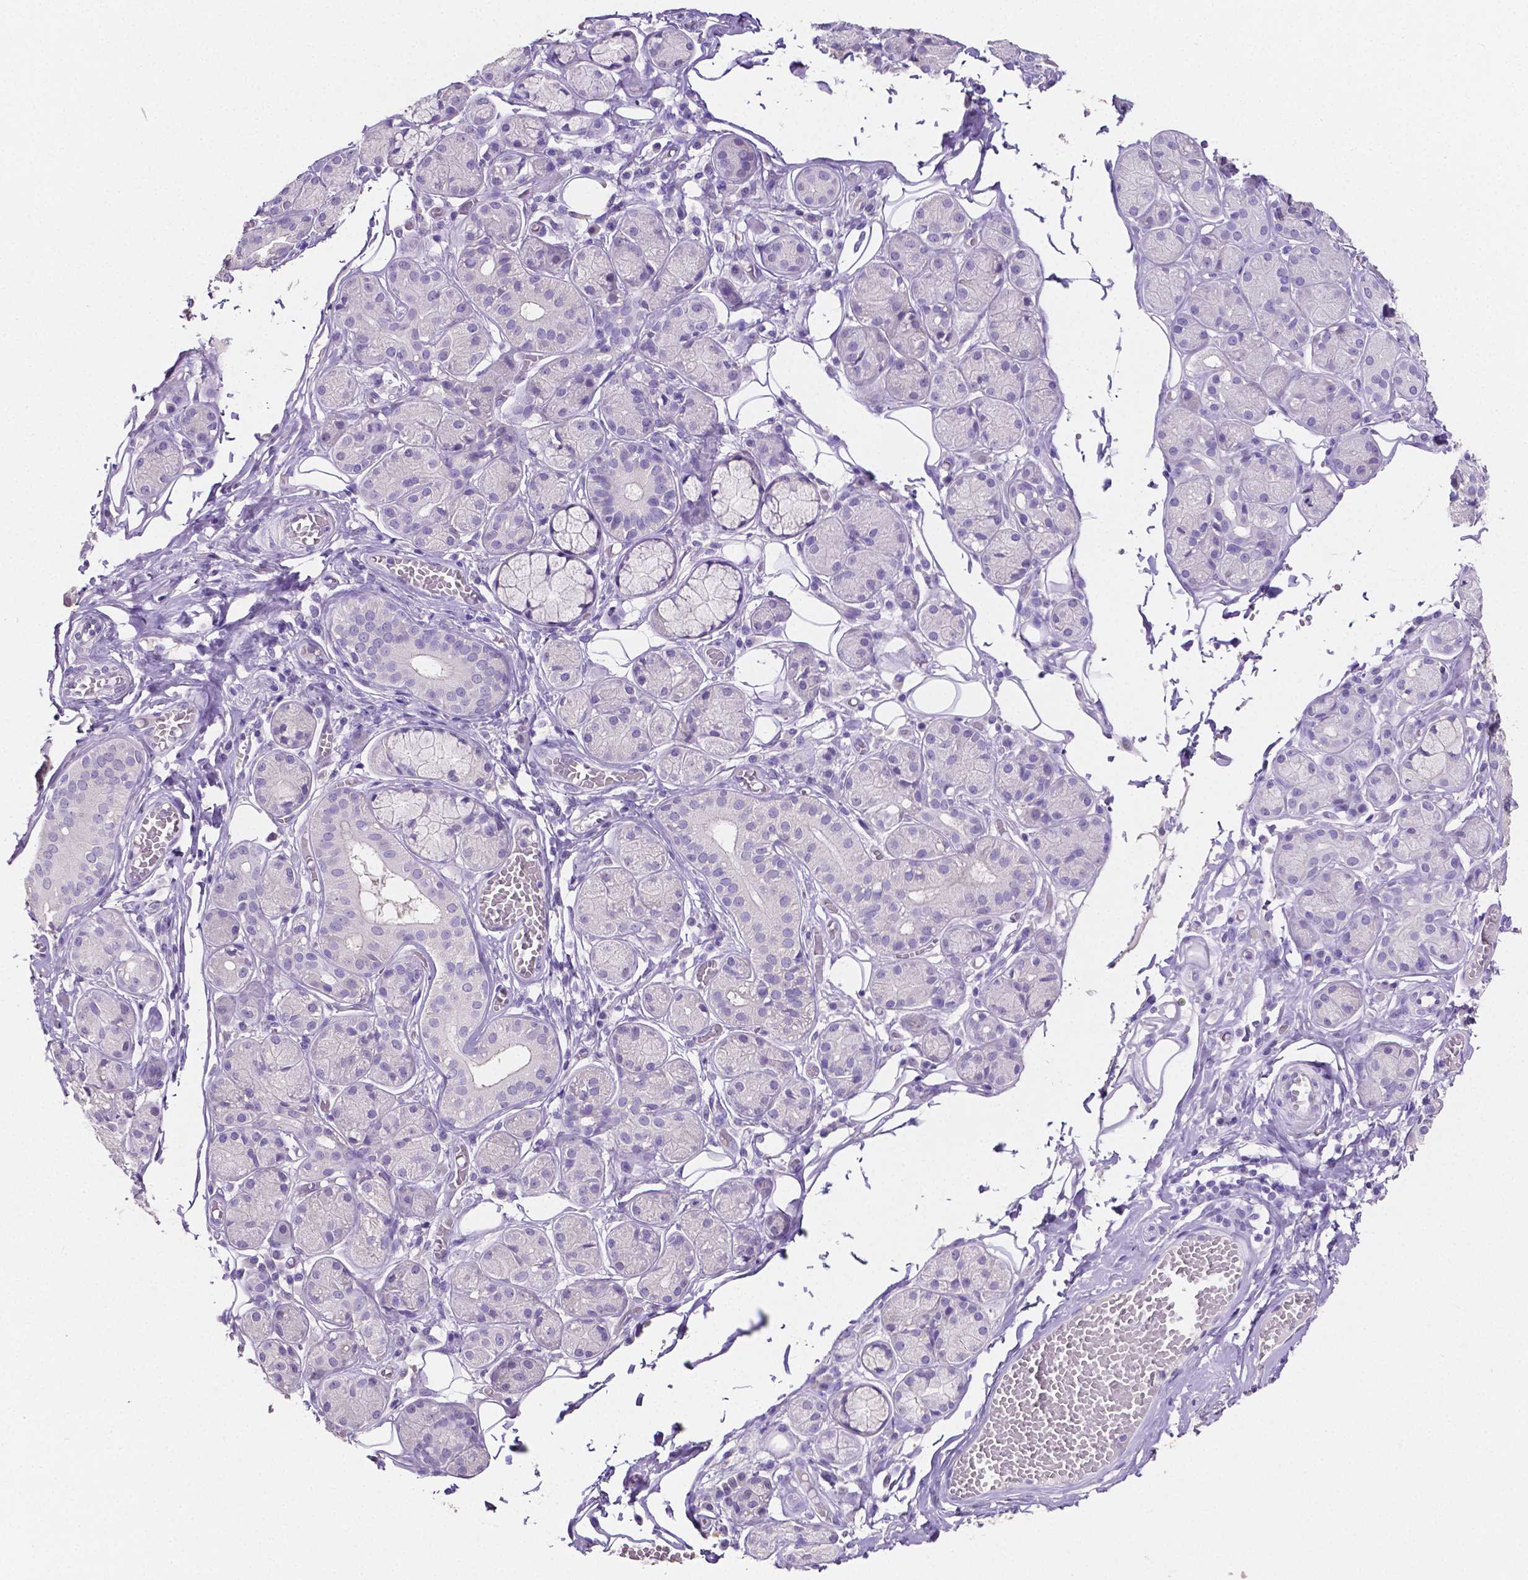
{"staining": {"intensity": "negative", "quantity": "none", "location": "none"}, "tissue": "salivary gland", "cell_type": "Glandular cells", "image_type": "normal", "snomed": [{"axis": "morphology", "description": "Normal tissue, NOS"}, {"axis": "topography", "description": "Salivary gland"}, {"axis": "topography", "description": "Peripheral nerve tissue"}], "caption": "IHC histopathology image of normal salivary gland: salivary gland stained with DAB exhibits no significant protein positivity in glandular cells.", "gene": "SLC22A2", "patient": {"sex": "male", "age": 71}}